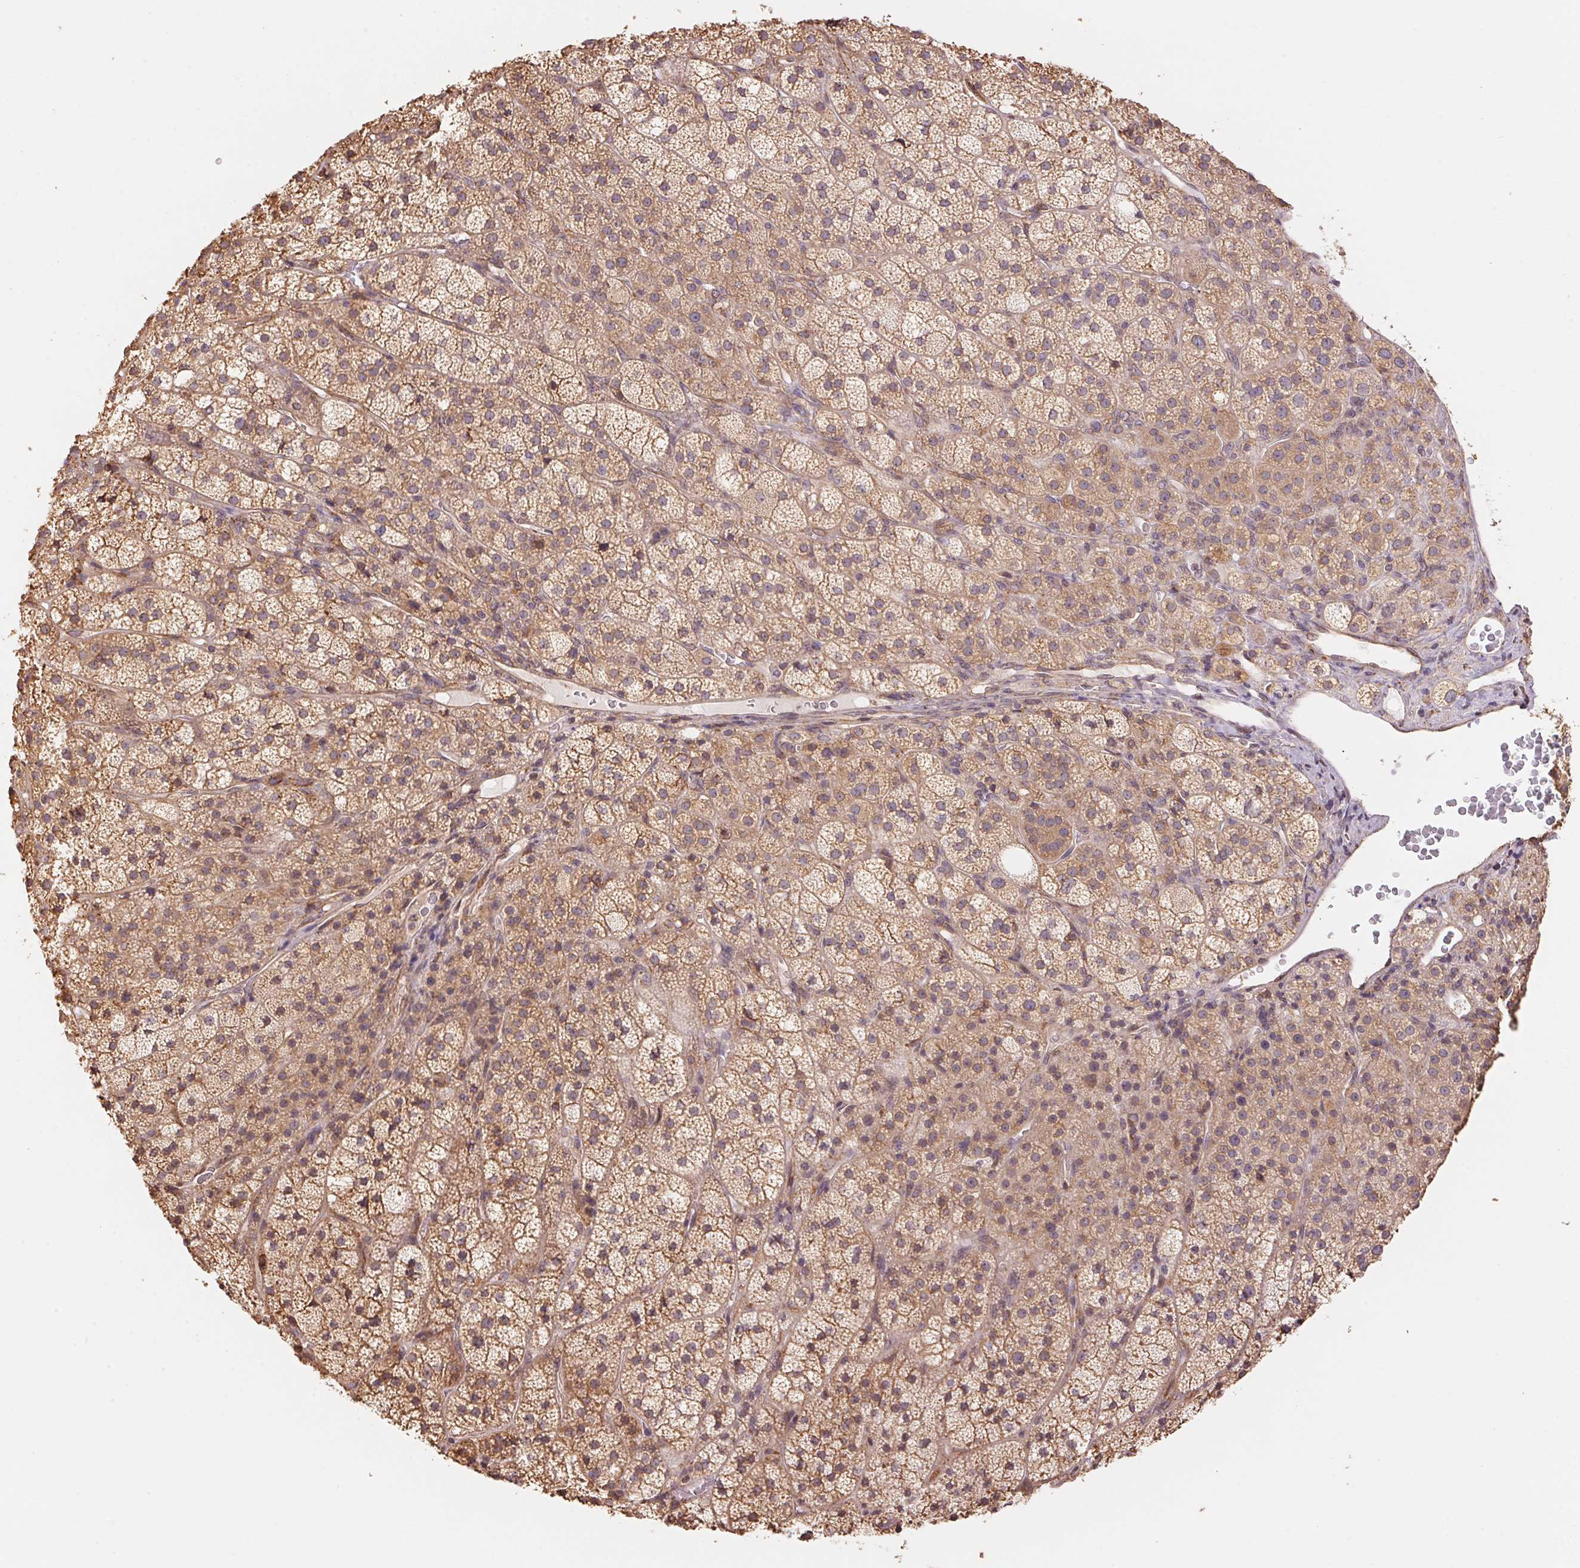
{"staining": {"intensity": "moderate", "quantity": ">75%", "location": "cytoplasmic/membranous"}, "tissue": "adrenal gland", "cell_type": "Glandular cells", "image_type": "normal", "snomed": [{"axis": "morphology", "description": "Normal tissue, NOS"}, {"axis": "topography", "description": "Adrenal gland"}], "caption": "IHC photomicrograph of normal human adrenal gland stained for a protein (brown), which demonstrates medium levels of moderate cytoplasmic/membranous positivity in approximately >75% of glandular cells.", "gene": "C6orf163", "patient": {"sex": "female", "age": 60}}